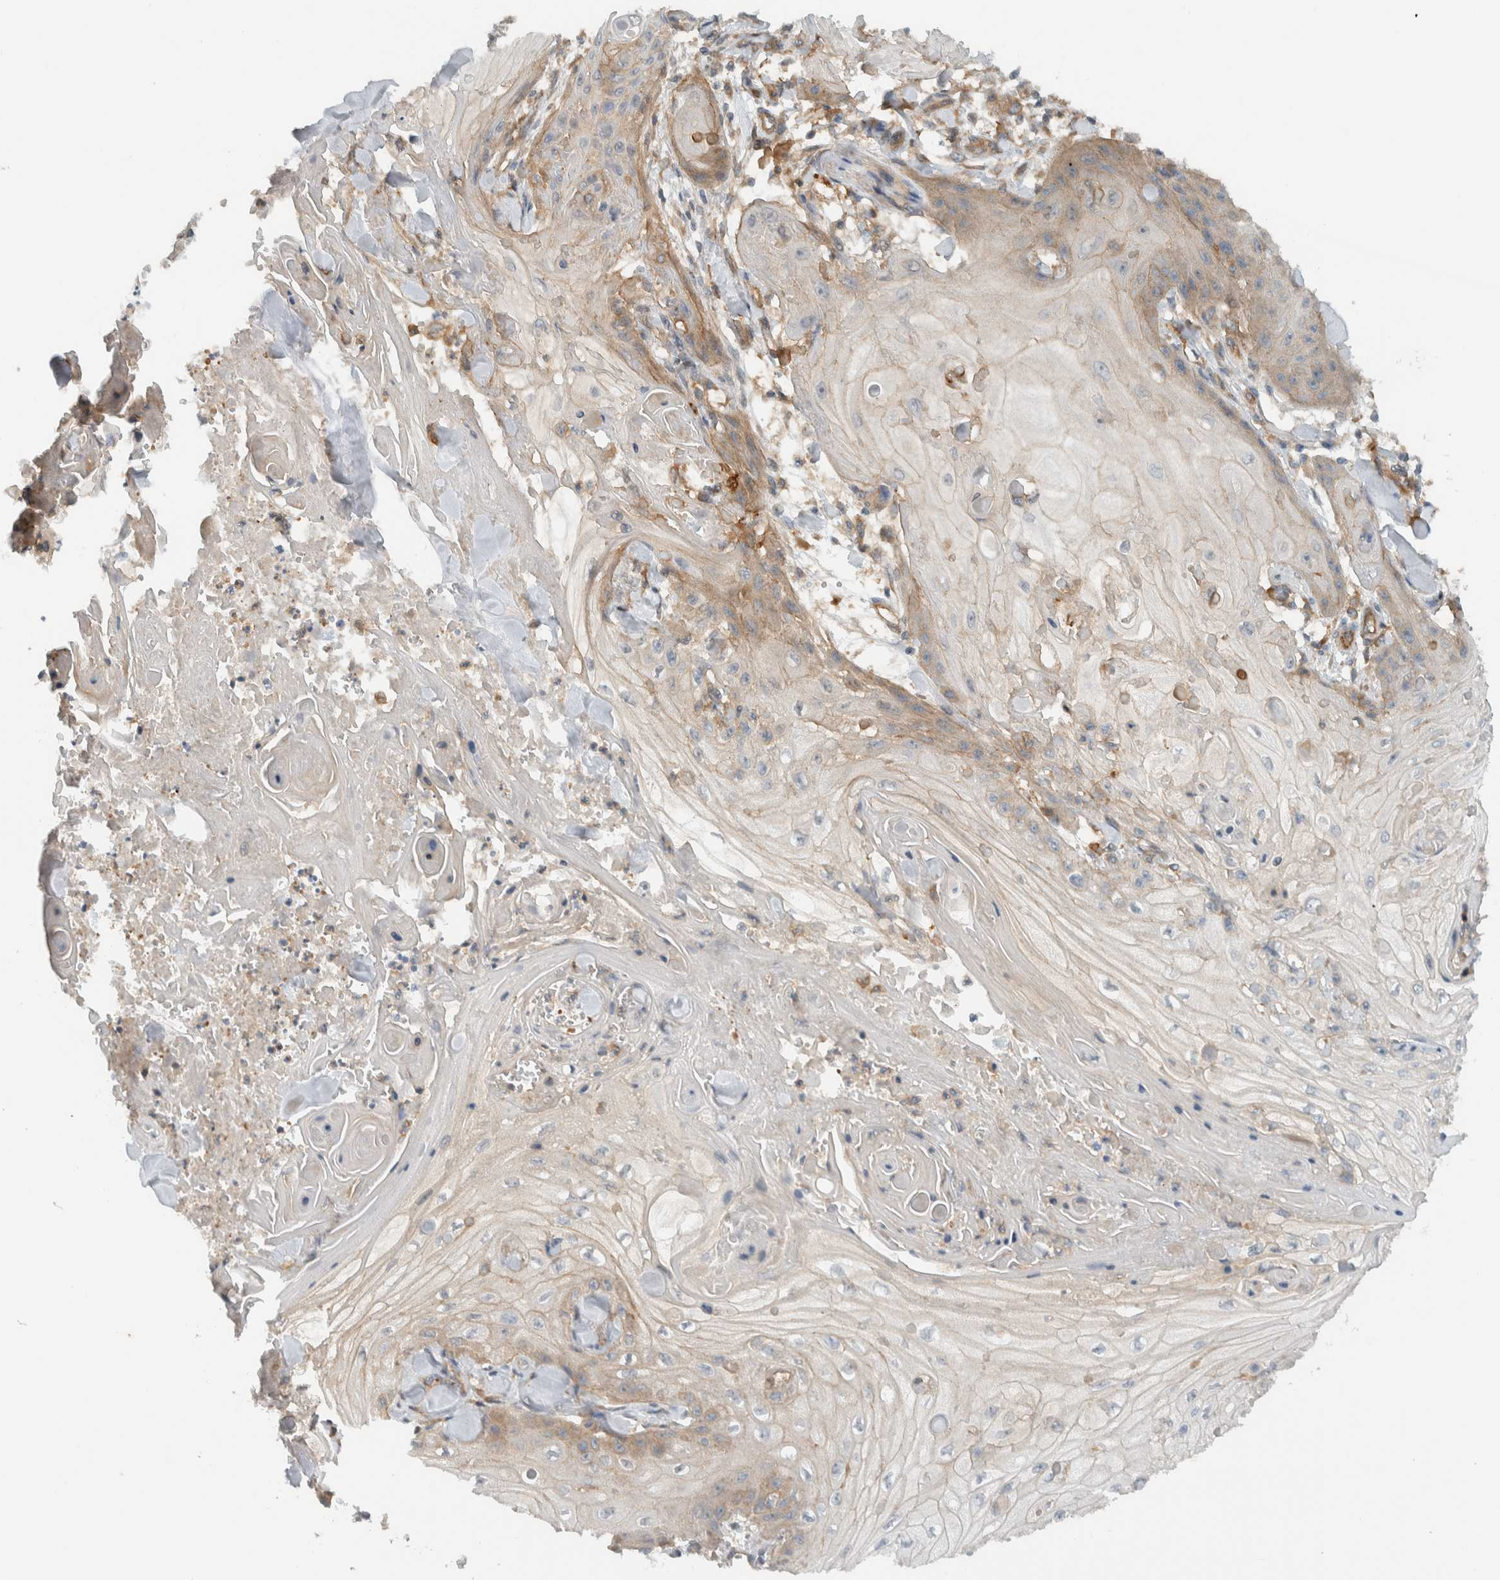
{"staining": {"intensity": "moderate", "quantity": "<25%", "location": "cytoplasmic/membranous"}, "tissue": "skin cancer", "cell_type": "Tumor cells", "image_type": "cancer", "snomed": [{"axis": "morphology", "description": "Squamous cell carcinoma, NOS"}, {"axis": "topography", "description": "Skin"}], "caption": "IHC of skin cancer exhibits low levels of moderate cytoplasmic/membranous positivity in about <25% of tumor cells.", "gene": "MPRIP", "patient": {"sex": "male", "age": 74}}